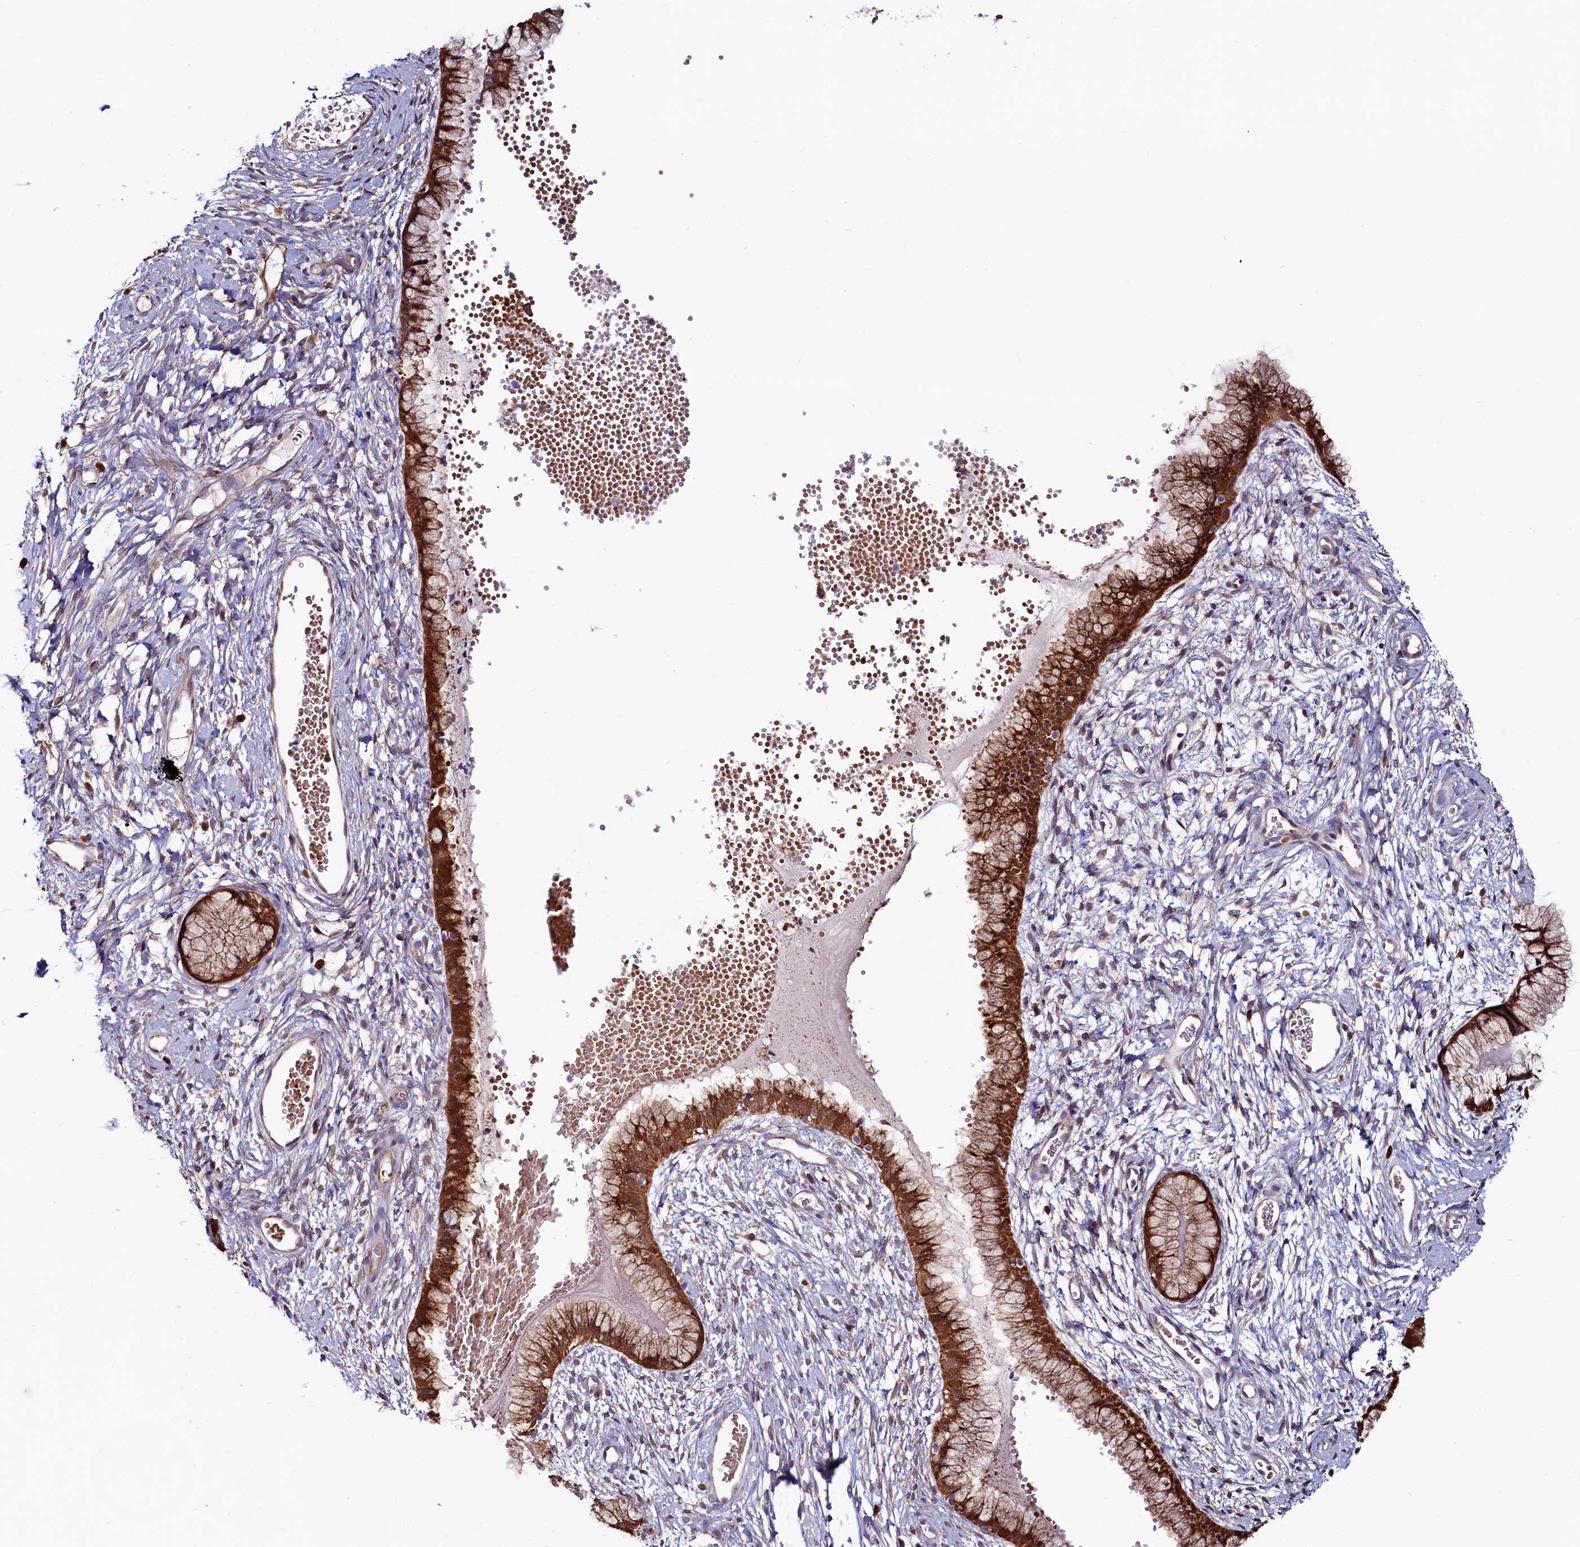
{"staining": {"intensity": "strong", "quantity": ">75%", "location": "cytoplasmic/membranous"}, "tissue": "cervix", "cell_type": "Glandular cells", "image_type": "normal", "snomed": [{"axis": "morphology", "description": "Normal tissue, NOS"}, {"axis": "topography", "description": "Cervix"}], "caption": "Strong cytoplasmic/membranous expression for a protein is seen in approximately >75% of glandular cells of unremarkable cervix using immunohistochemistry (IHC).", "gene": "ASTE1", "patient": {"sex": "female", "age": 42}}